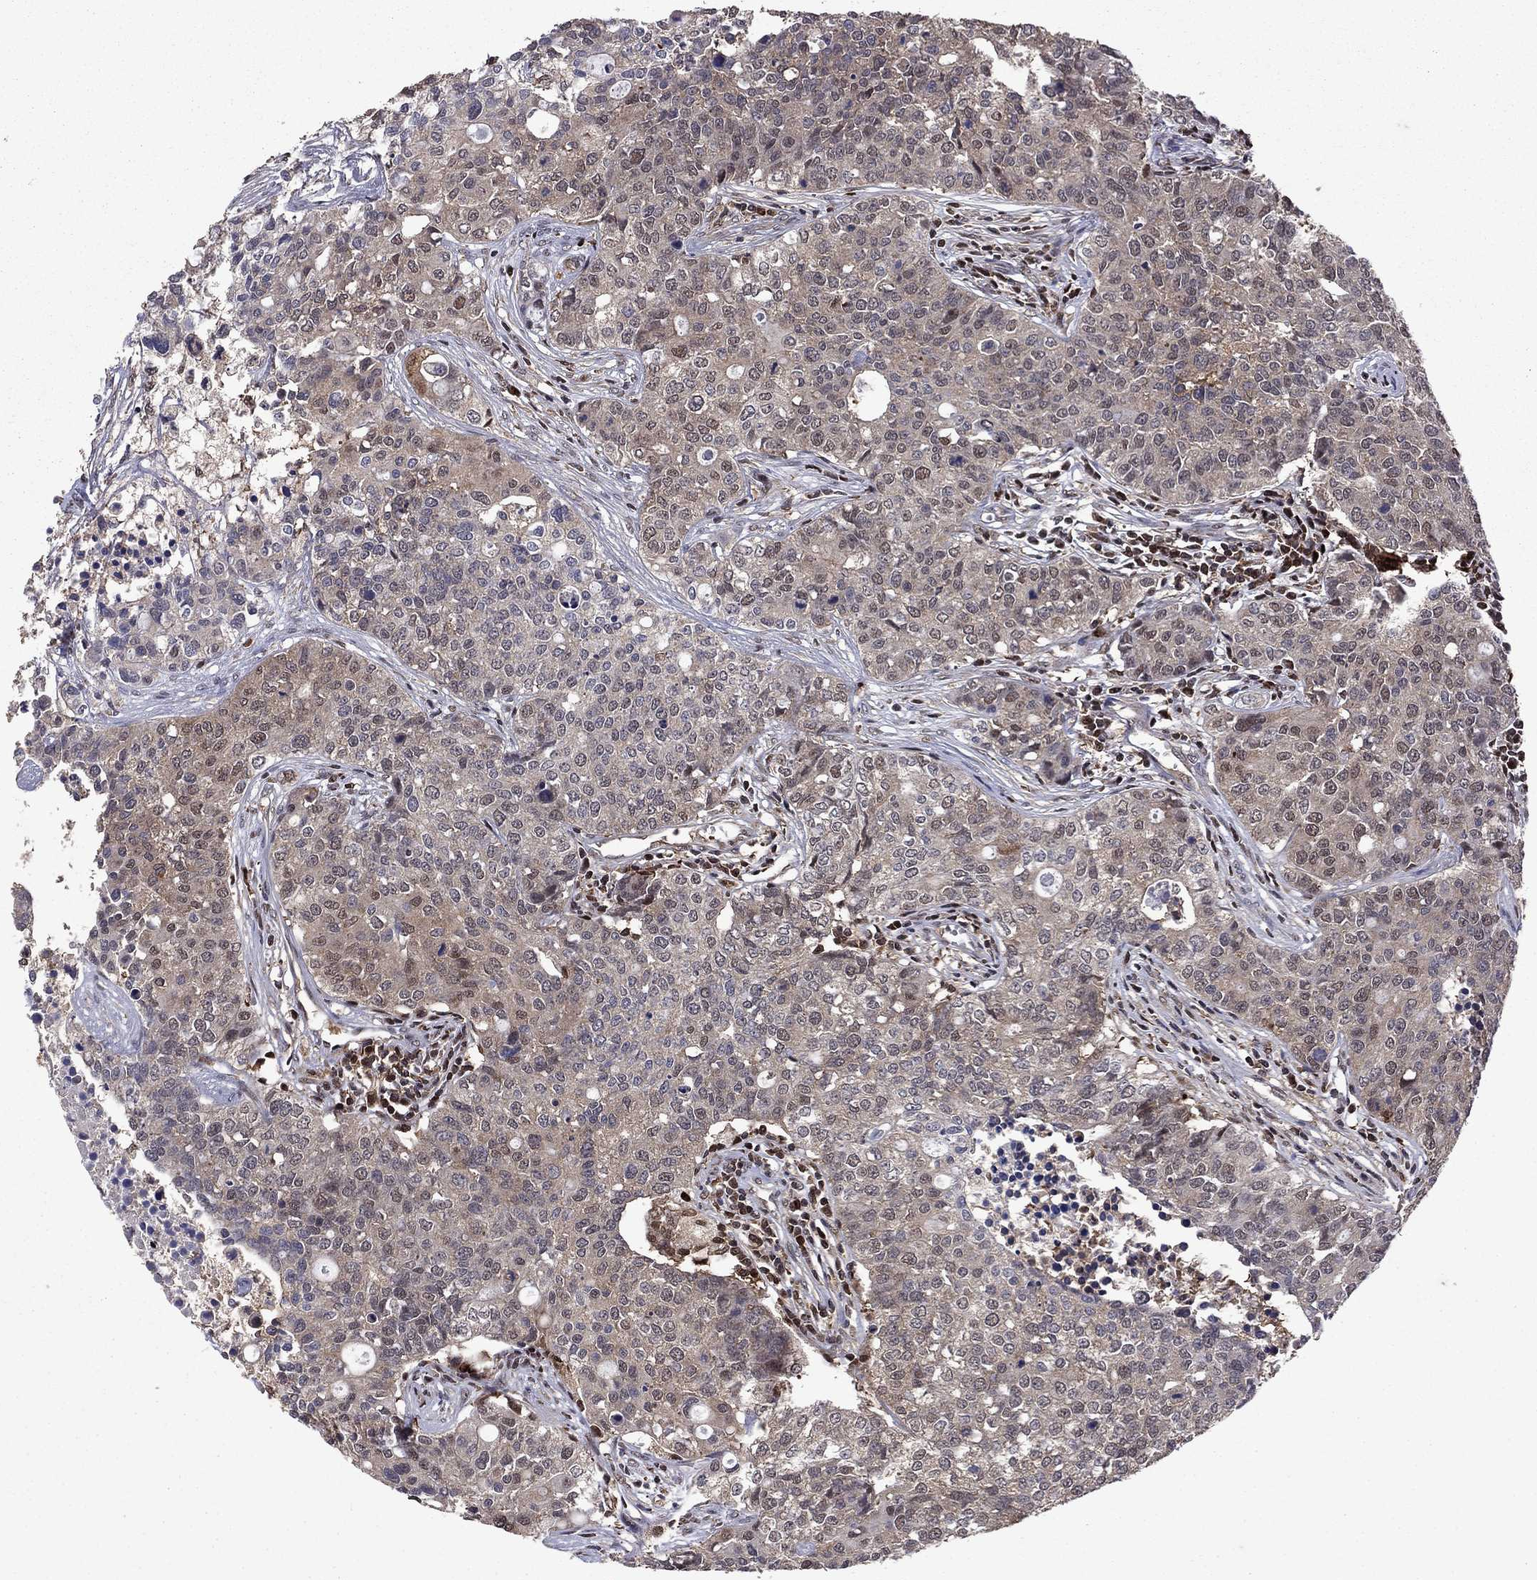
{"staining": {"intensity": "weak", "quantity": "25%-75%", "location": "cytoplasmic/membranous,nuclear"}, "tissue": "carcinoid", "cell_type": "Tumor cells", "image_type": "cancer", "snomed": [{"axis": "morphology", "description": "Carcinoid, malignant, NOS"}, {"axis": "topography", "description": "Colon"}], "caption": "There is low levels of weak cytoplasmic/membranous and nuclear staining in tumor cells of malignant carcinoid, as demonstrated by immunohistochemical staining (brown color).", "gene": "APPBP2", "patient": {"sex": "male", "age": 81}}